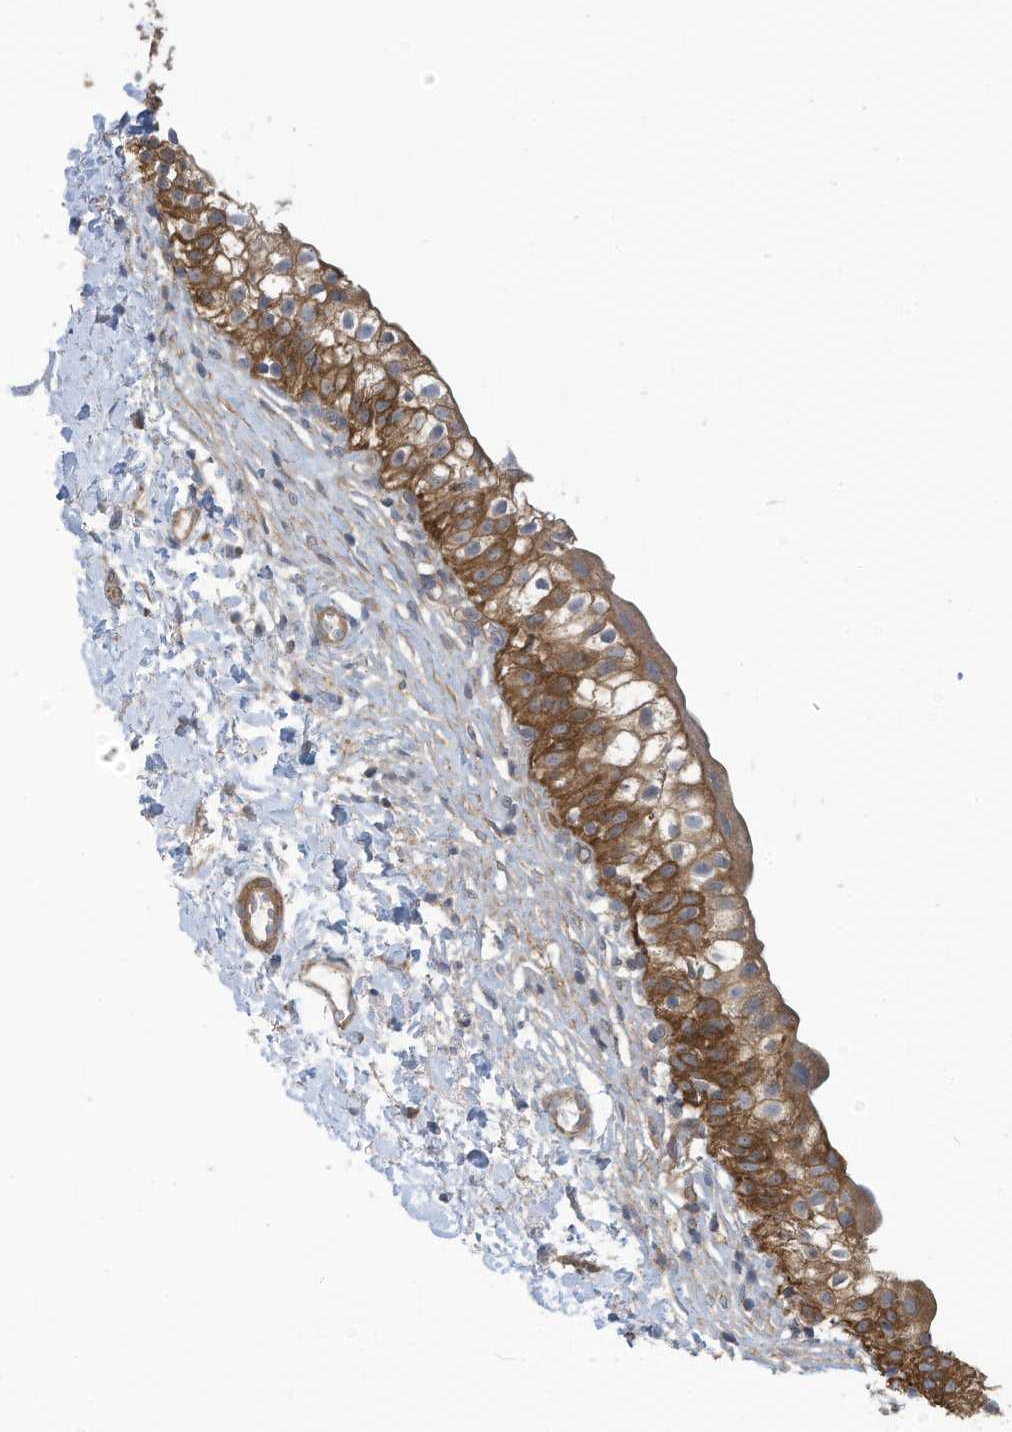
{"staining": {"intensity": "strong", "quantity": ">75%", "location": "cytoplasmic/membranous"}, "tissue": "urinary bladder", "cell_type": "Urothelial cells", "image_type": "normal", "snomed": [{"axis": "morphology", "description": "Normal tissue, NOS"}, {"axis": "topography", "description": "Urinary bladder"}], "caption": "High-magnification brightfield microscopy of unremarkable urinary bladder stained with DAB (3,3'-diaminobenzidine) (brown) and counterstained with hematoxylin (blue). urothelial cells exhibit strong cytoplasmic/membranous expression is identified in about>75% of cells. Nuclei are stained in blue.", "gene": "ADI1", "patient": {"sex": "male", "age": 55}}